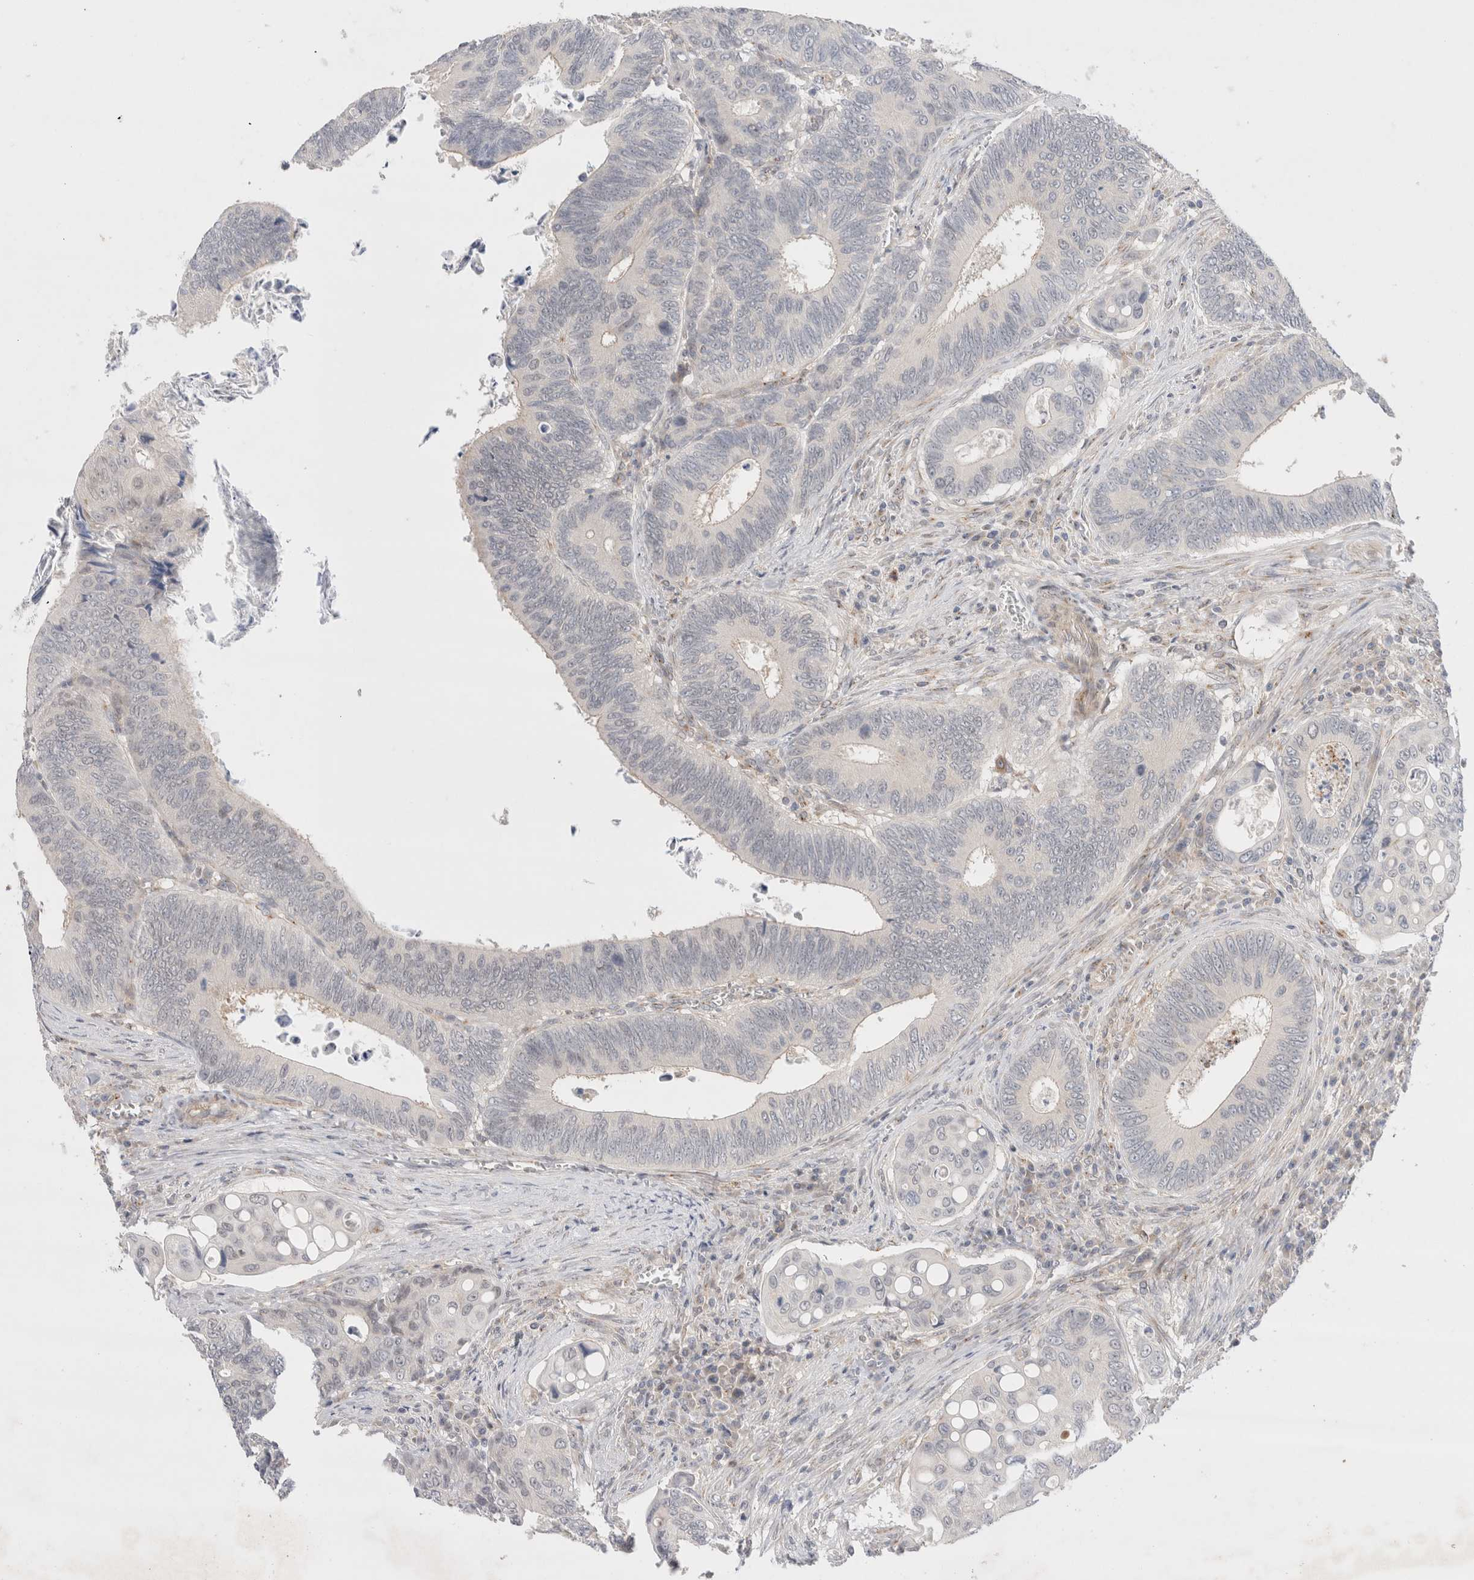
{"staining": {"intensity": "negative", "quantity": "none", "location": "none"}, "tissue": "colorectal cancer", "cell_type": "Tumor cells", "image_type": "cancer", "snomed": [{"axis": "morphology", "description": "Inflammation, NOS"}, {"axis": "morphology", "description": "Adenocarcinoma, NOS"}, {"axis": "topography", "description": "Colon"}], "caption": "Immunohistochemical staining of human colorectal adenocarcinoma reveals no significant positivity in tumor cells.", "gene": "BICD2", "patient": {"sex": "male", "age": 72}}